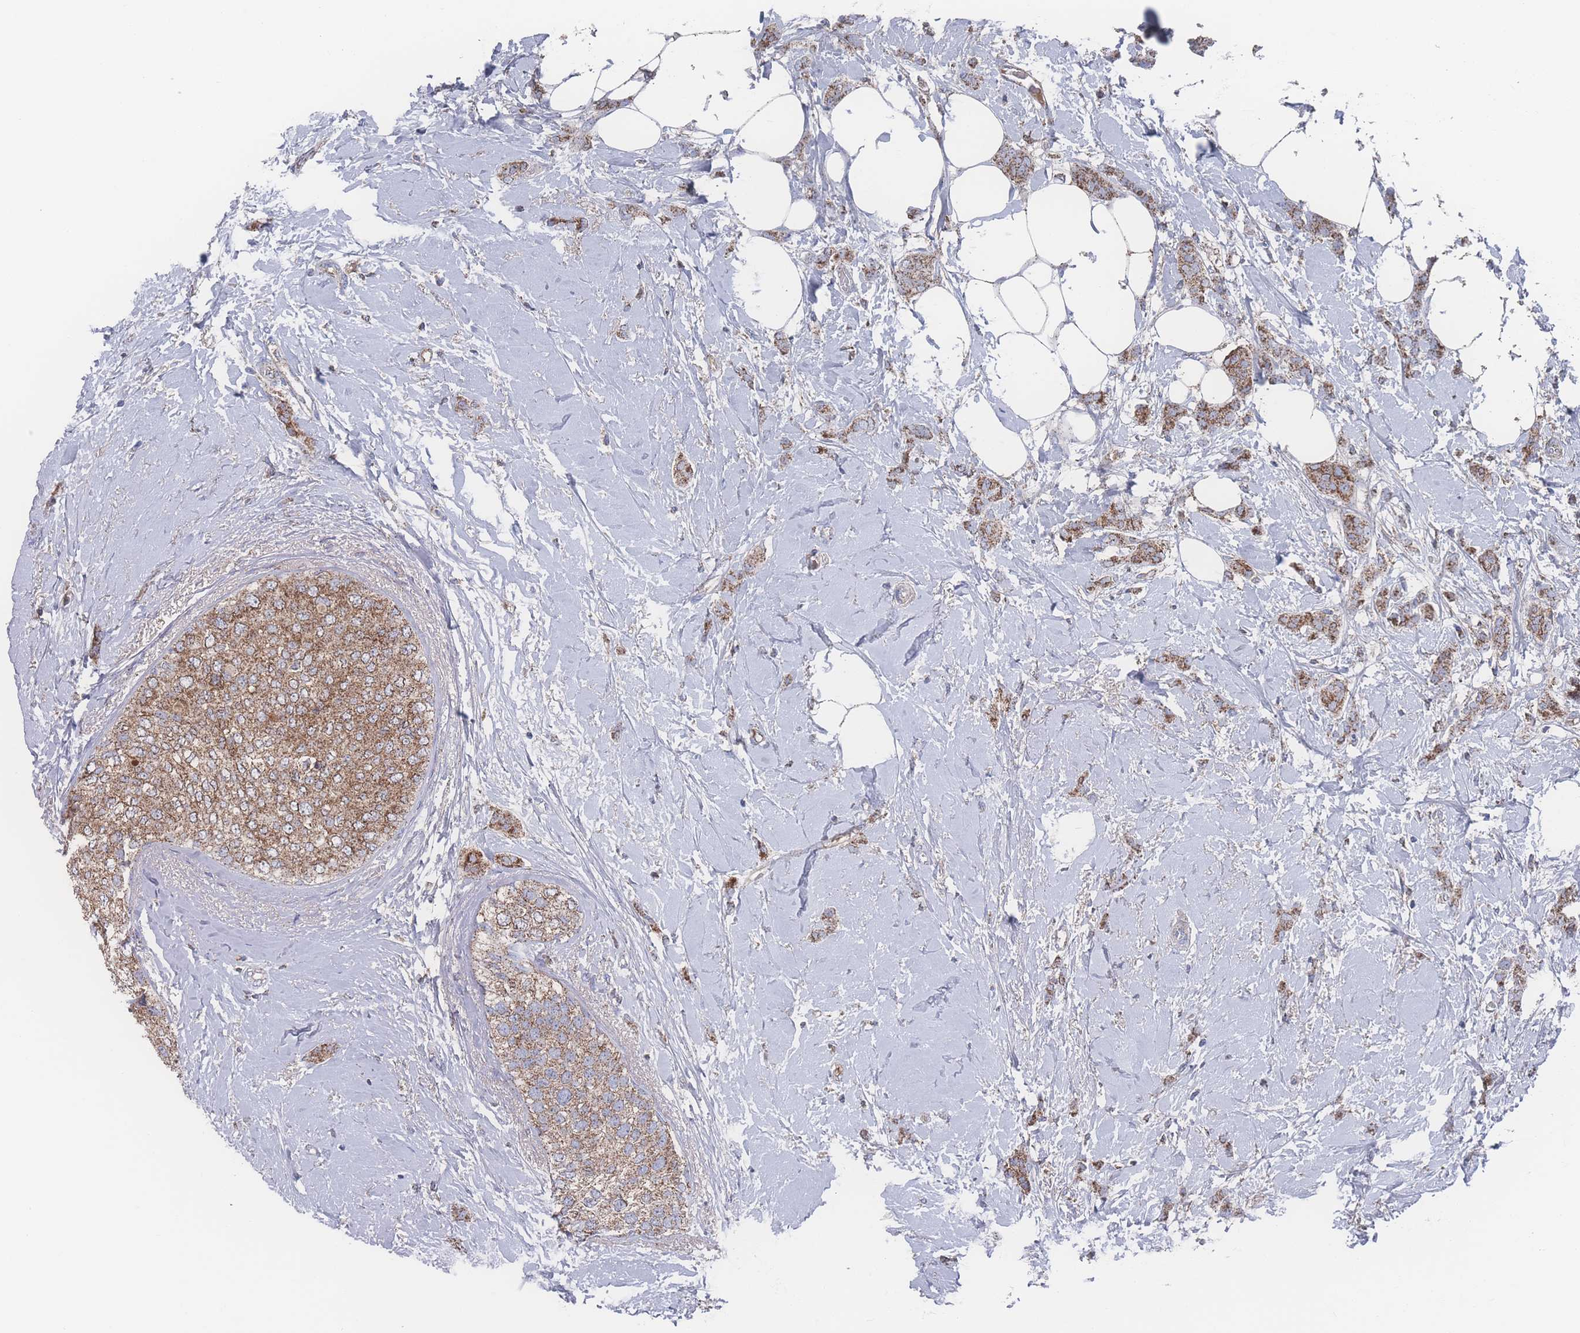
{"staining": {"intensity": "strong", "quantity": ">75%", "location": "cytoplasmic/membranous"}, "tissue": "breast cancer", "cell_type": "Tumor cells", "image_type": "cancer", "snomed": [{"axis": "morphology", "description": "Duct carcinoma"}, {"axis": "topography", "description": "Breast"}], "caption": "Human breast cancer stained with a brown dye shows strong cytoplasmic/membranous positive expression in about >75% of tumor cells.", "gene": "PEX14", "patient": {"sex": "female", "age": 72}}